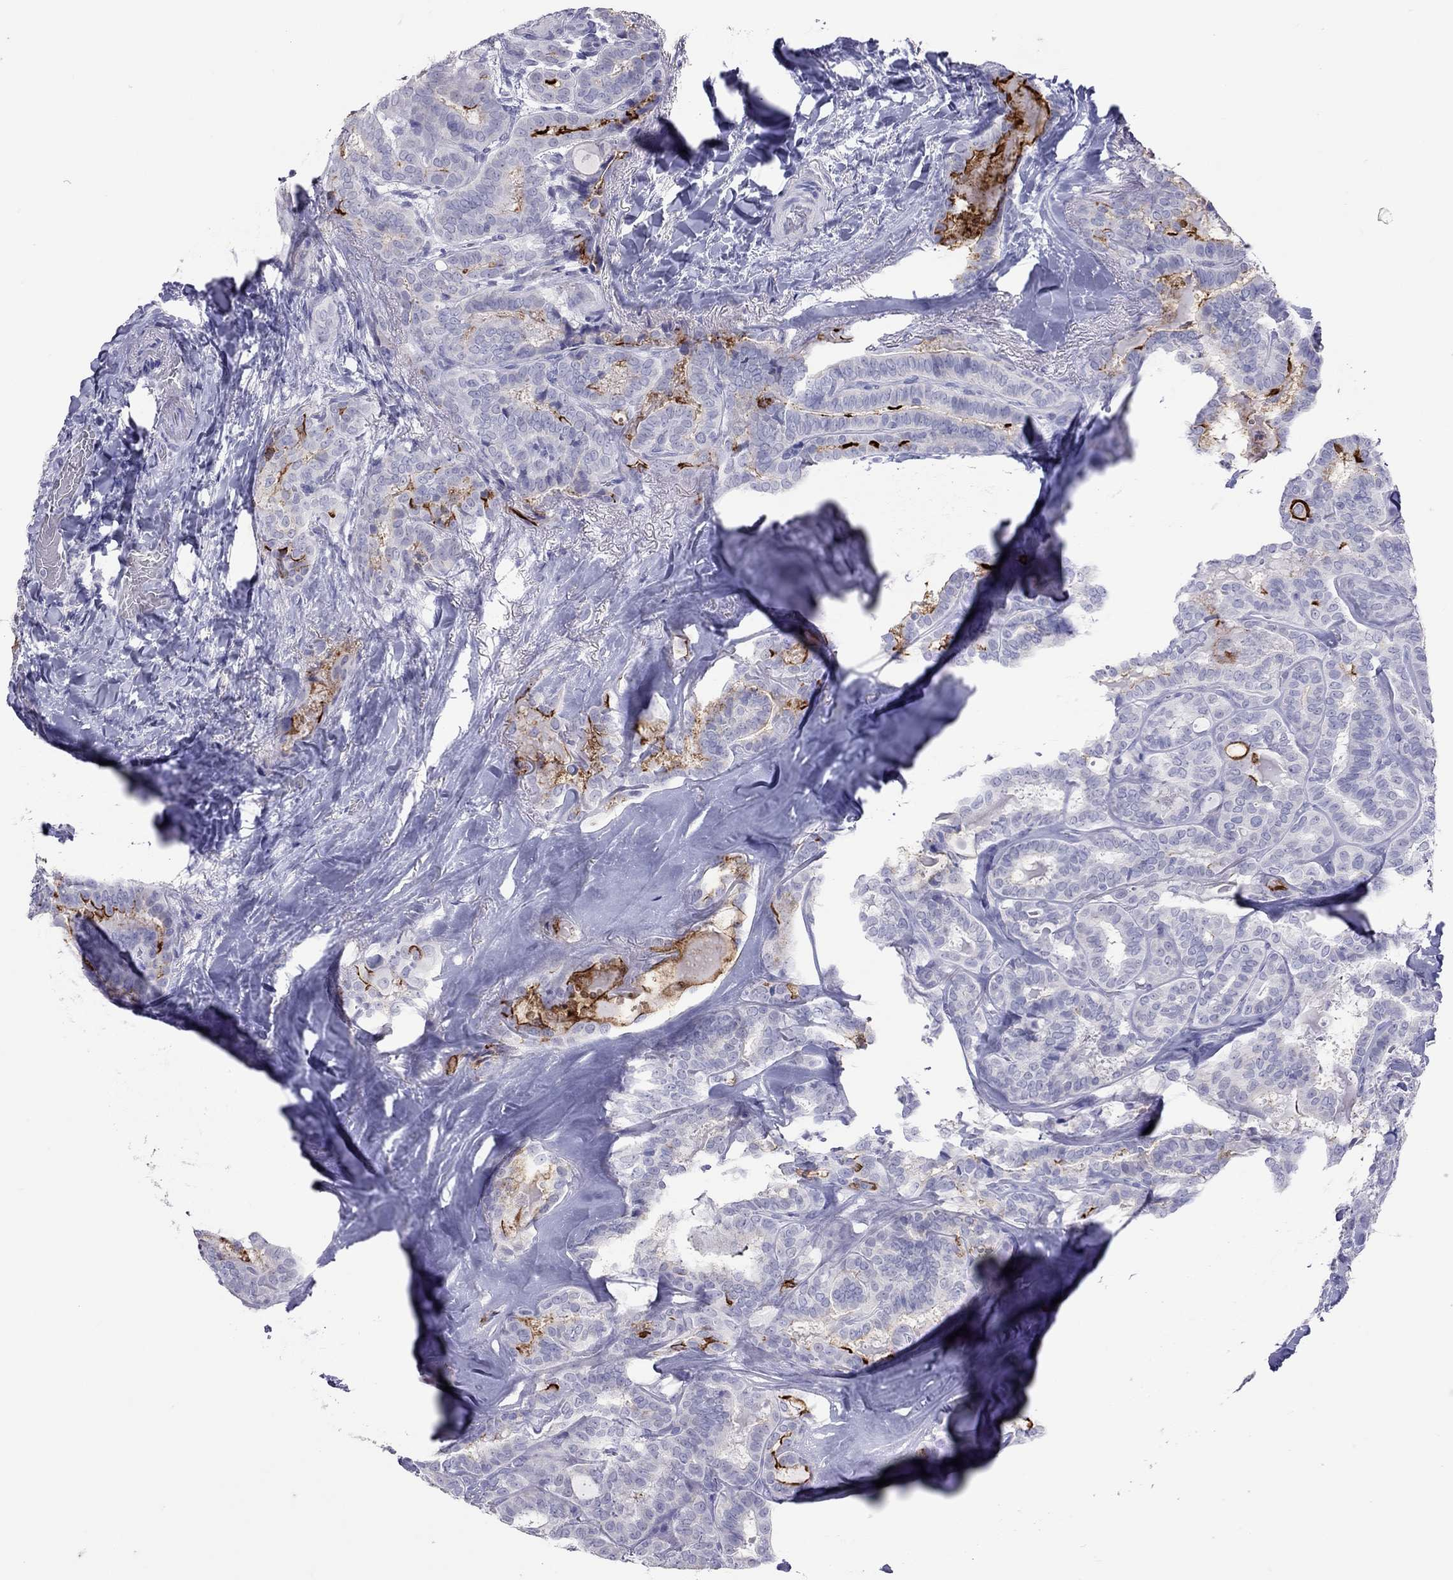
{"staining": {"intensity": "negative", "quantity": "none", "location": "none"}, "tissue": "thyroid cancer", "cell_type": "Tumor cells", "image_type": "cancer", "snomed": [{"axis": "morphology", "description": "Papillary adenocarcinoma, NOS"}, {"axis": "topography", "description": "Thyroid gland"}], "caption": "DAB (3,3'-diaminobenzidine) immunohistochemical staining of human thyroid cancer (papillary adenocarcinoma) reveals no significant expression in tumor cells.", "gene": "MUC16", "patient": {"sex": "female", "age": 39}}